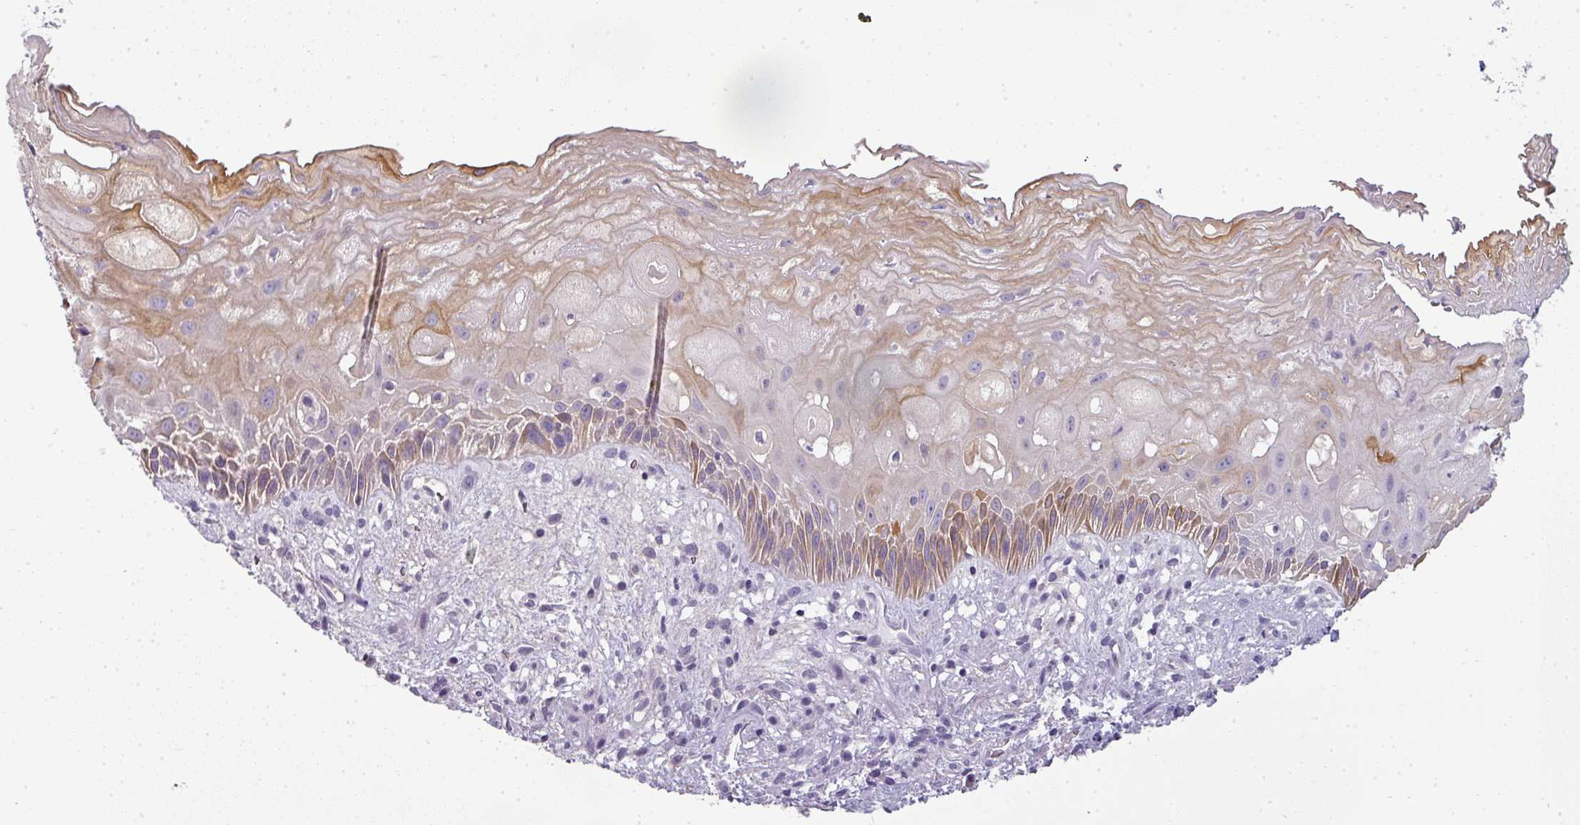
{"staining": {"intensity": "strong", "quantity": "<25%", "location": "cytoplasmic/membranous"}, "tissue": "esophagus", "cell_type": "Squamous epithelial cells", "image_type": "normal", "snomed": [{"axis": "morphology", "description": "Normal tissue, NOS"}, {"axis": "topography", "description": "Esophagus"}], "caption": "Strong cytoplasmic/membranous protein staining is present in about <25% of squamous epithelial cells in esophagus. Immunohistochemistry (ihc) stains the protein in brown and the nuclei are stained blue.", "gene": "ASXL3", "patient": {"sex": "male", "age": 60}}